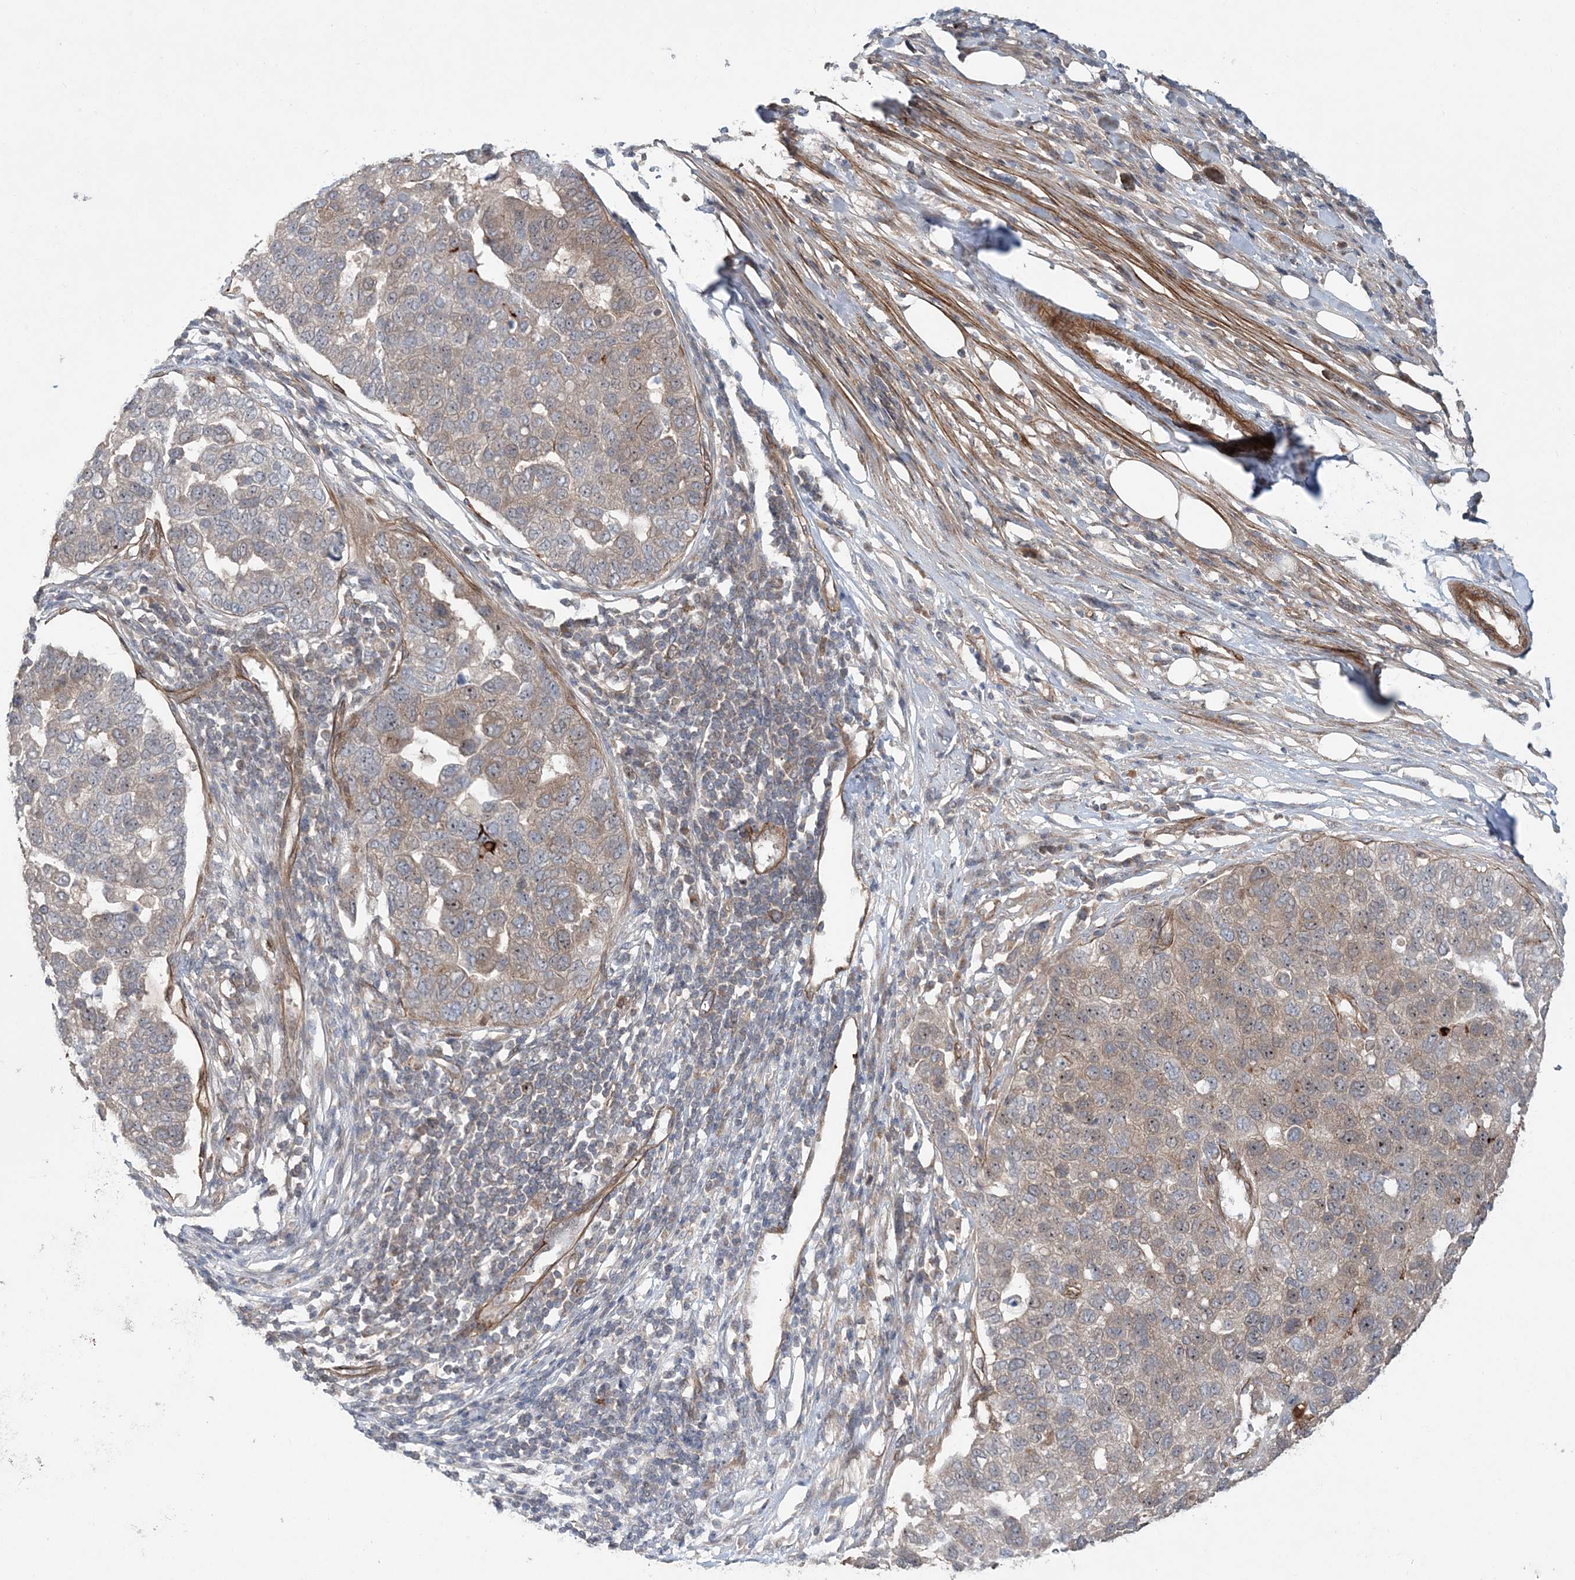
{"staining": {"intensity": "weak", "quantity": "25%-75%", "location": "cytoplasmic/membranous"}, "tissue": "pancreatic cancer", "cell_type": "Tumor cells", "image_type": "cancer", "snomed": [{"axis": "morphology", "description": "Adenocarcinoma, NOS"}, {"axis": "topography", "description": "Pancreas"}], "caption": "A high-resolution micrograph shows IHC staining of adenocarcinoma (pancreatic), which displays weak cytoplasmic/membranous expression in approximately 25%-75% of tumor cells.", "gene": "GEMIN5", "patient": {"sex": "female", "age": 61}}